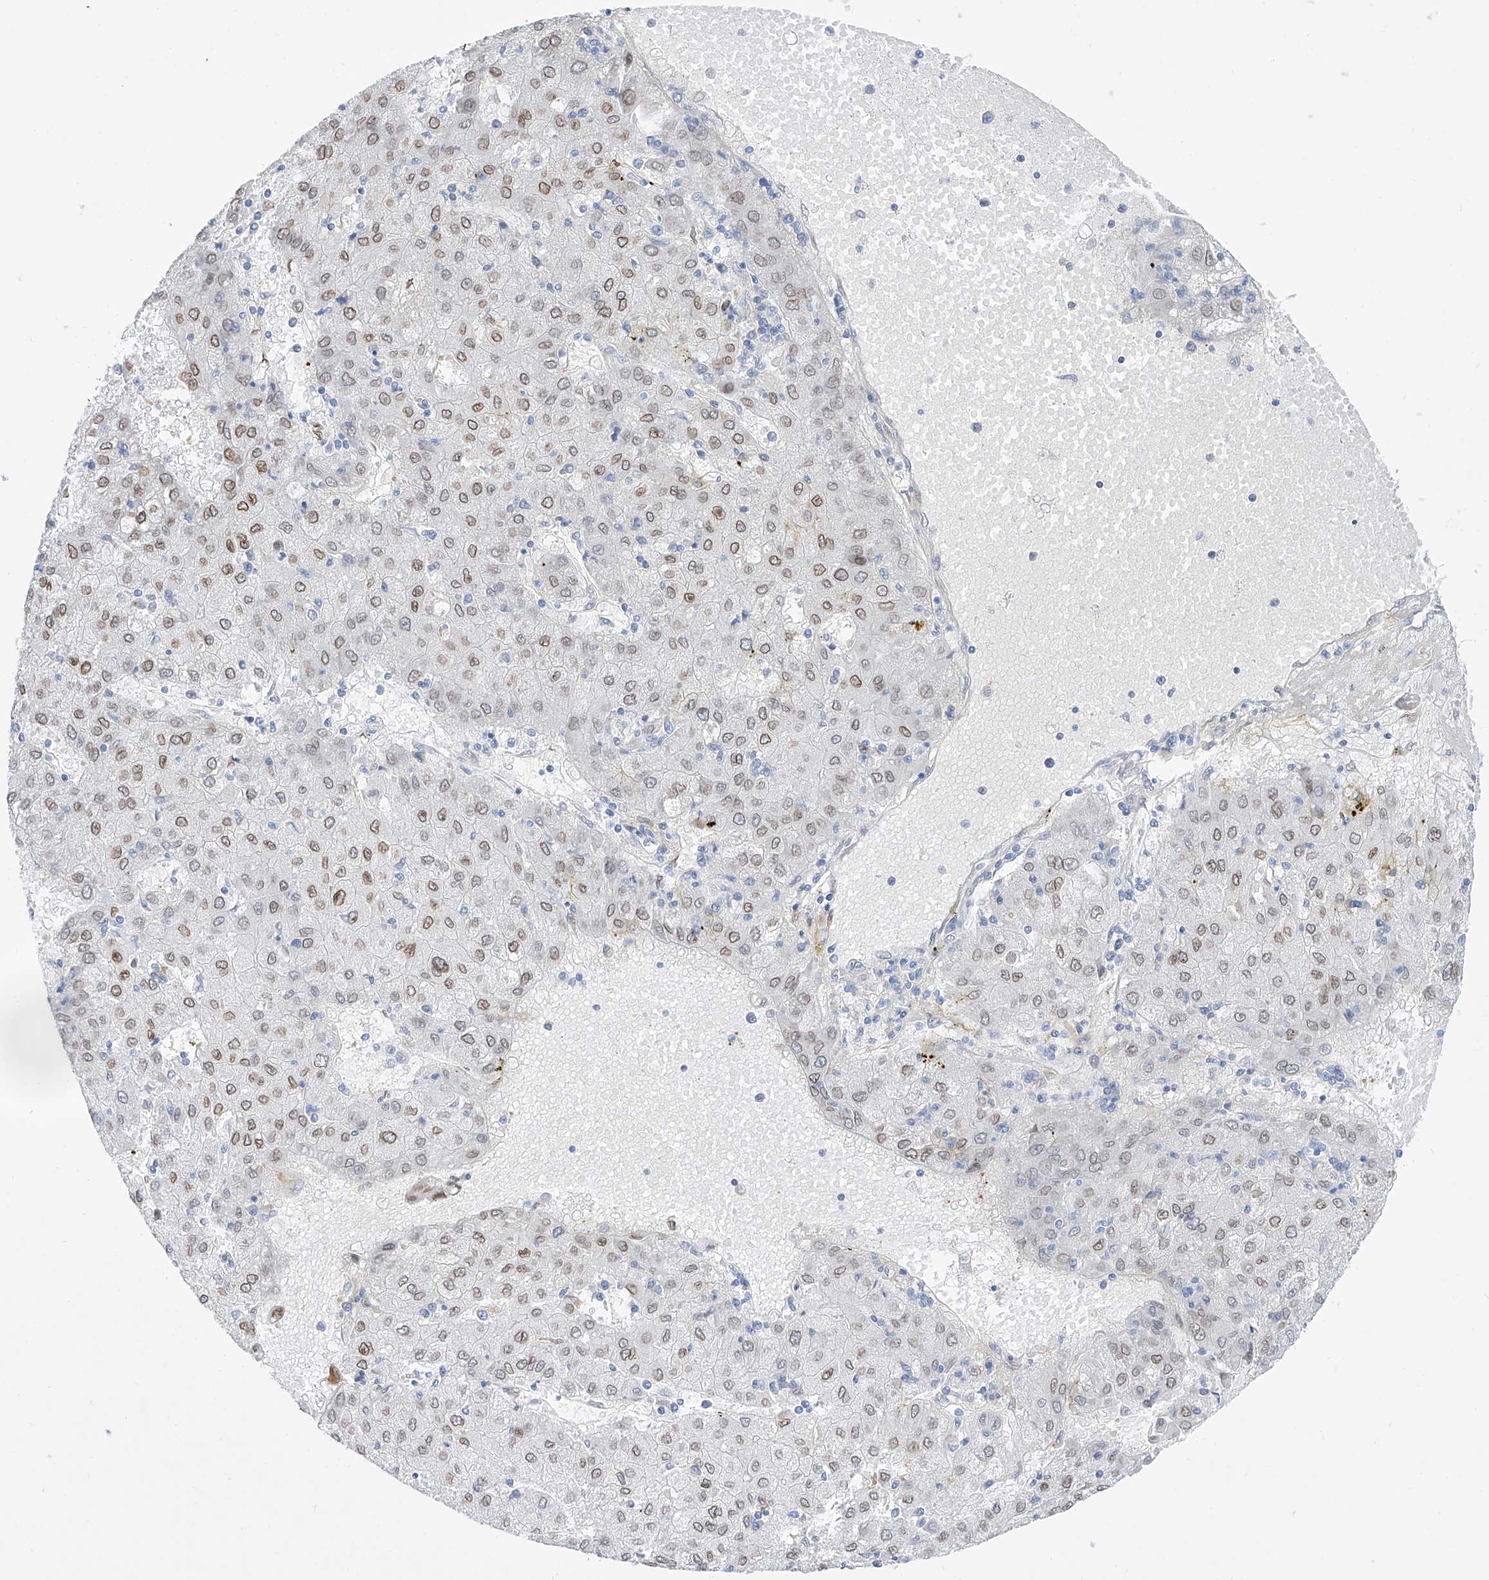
{"staining": {"intensity": "weak", "quantity": ">75%", "location": "nuclear"}, "tissue": "liver cancer", "cell_type": "Tumor cells", "image_type": "cancer", "snomed": [{"axis": "morphology", "description": "Carcinoma, Hepatocellular, NOS"}, {"axis": "topography", "description": "Liver"}], "caption": "A photomicrograph of human liver hepatocellular carcinoma stained for a protein reveals weak nuclear brown staining in tumor cells. (Brightfield microscopy of DAB IHC at high magnification).", "gene": "LCLAT1", "patient": {"sex": "male", "age": 72}}